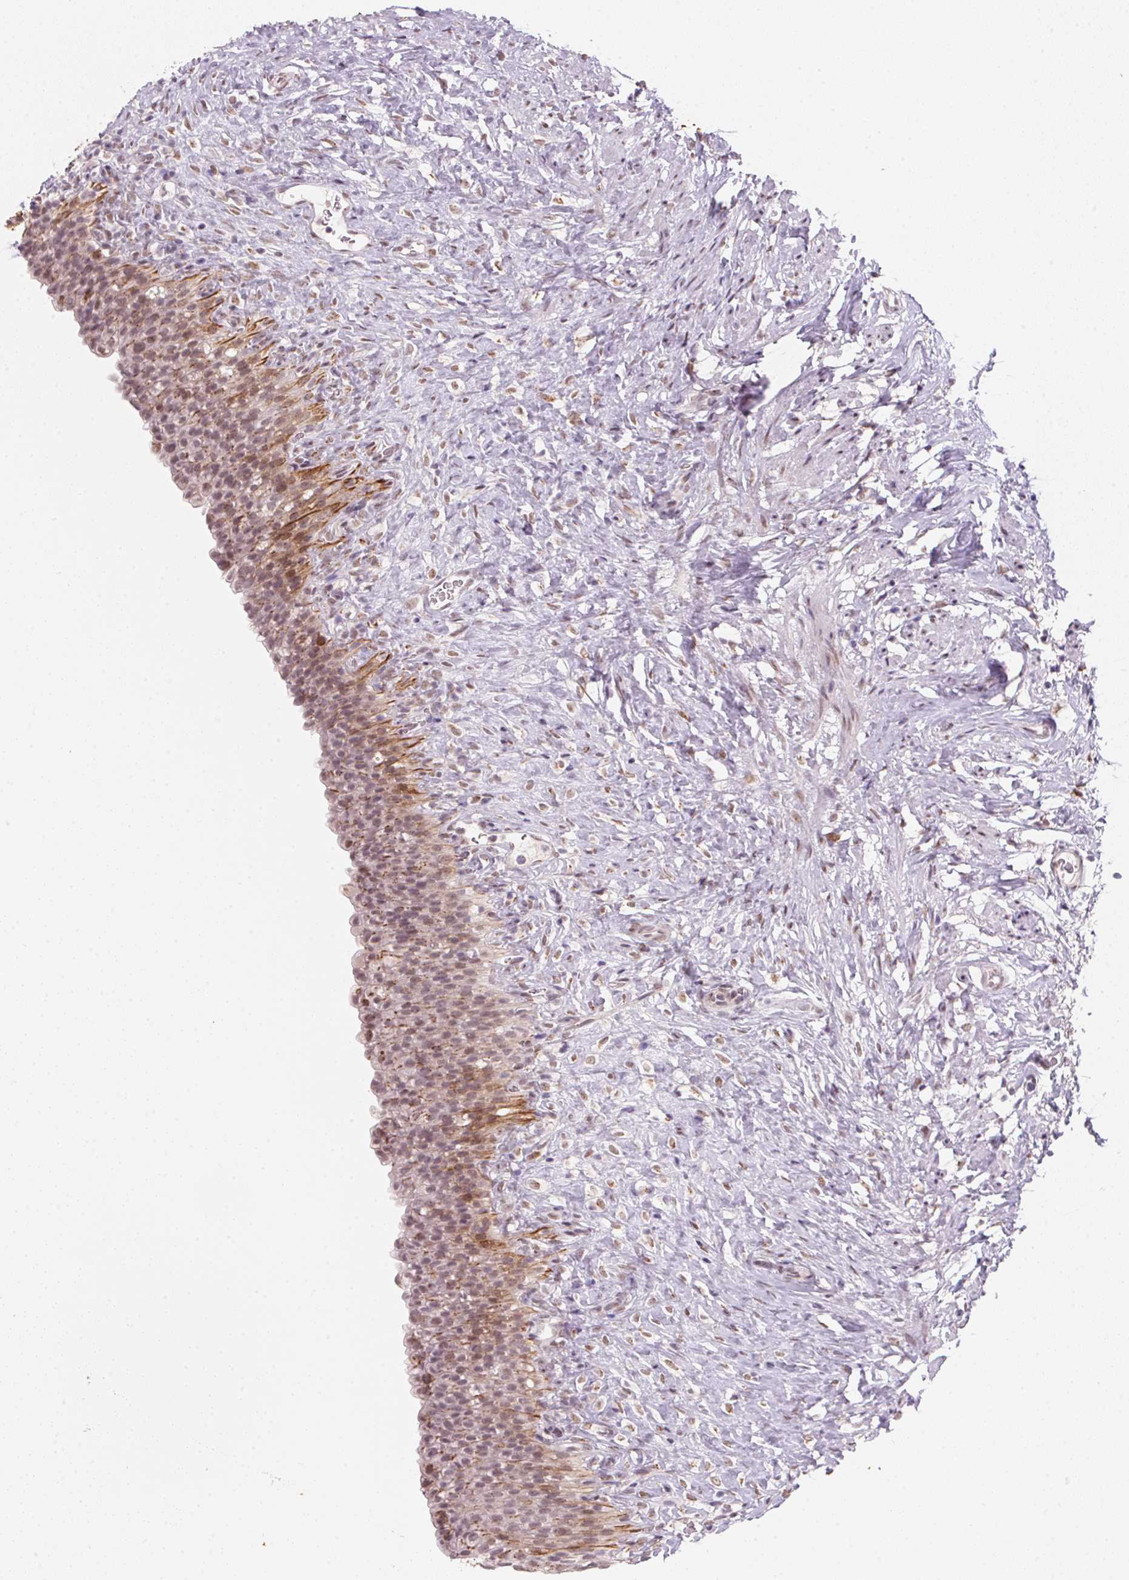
{"staining": {"intensity": "strong", "quantity": "25%-75%", "location": "cytoplasmic/membranous"}, "tissue": "urinary bladder", "cell_type": "Urothelial cells", "image_type": "normal", "snomed": [{"axis": "morphology", "description": "Normal tissue, NOS"}, {"axis": "topography", "description": "Urinary bladder"}, {"axis": "topography", "description": "Prostate"}], "caption": "Benign urinary bladder demonstrates strong cytoplasmic/membranous expression in about 25%-75% of urothelial cells.", "gene": "RAB22A", "patient": {"sex": "male", "age": 76}}